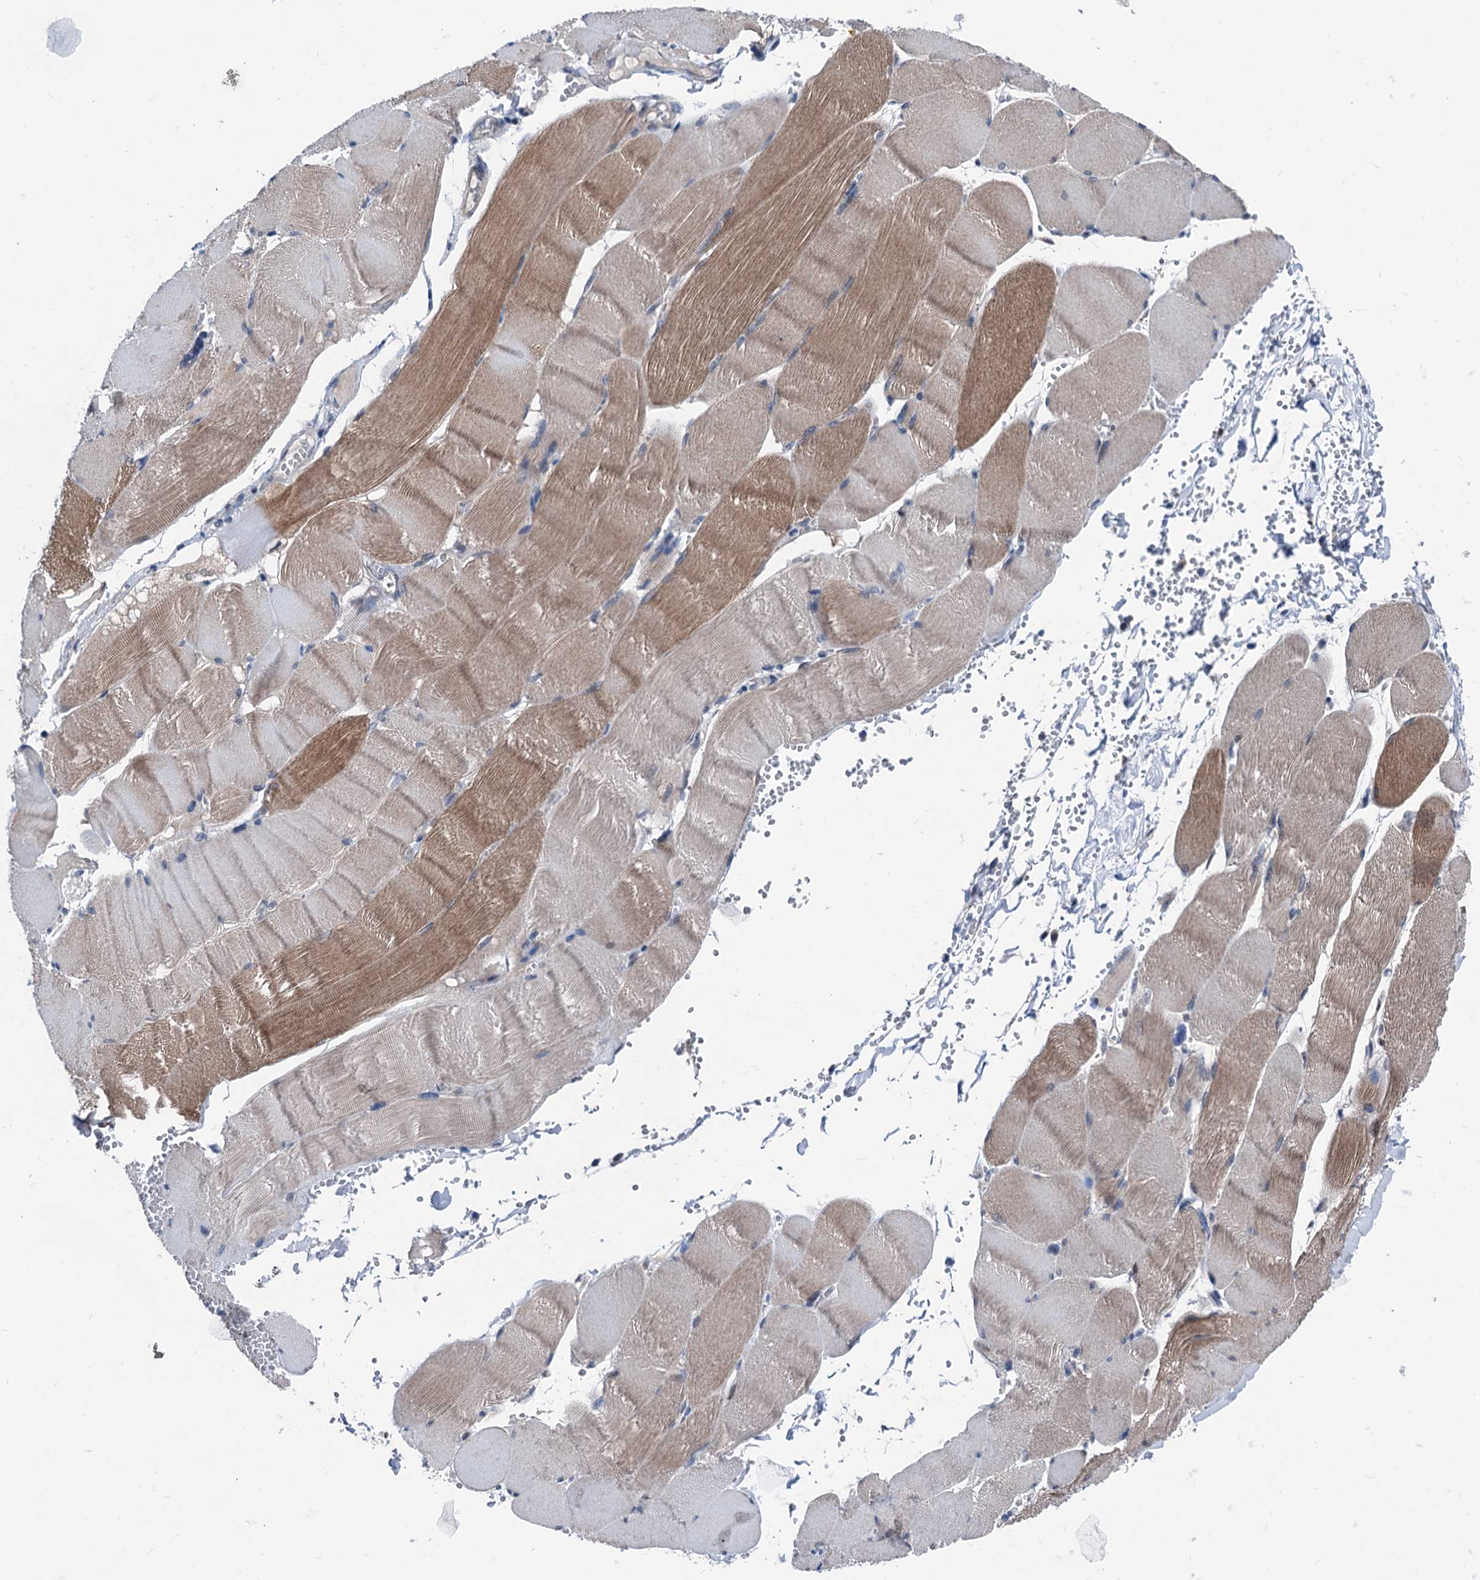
{"staining": {"intensity": "negative", "quantity": "none", "location": "none"}, "tissue": "adipose tissue", "cell_type": "Adipocytes", "image_type": "normal", "snomed": [{"axis": "morphology", "description": "Normal tissue, NOS"}, {"axis": "topography", "description": "Skeletal muscle"}, {"axis": "topography", "description": "Peripheral nerve tissue"}], "caption": "This is a micrograph of immunohistochemistry staining of normal adipose tissue, which shows no expression in adipocytes.", "gene": "GLO1", "patient": {"sex": "female", "age": 55}}